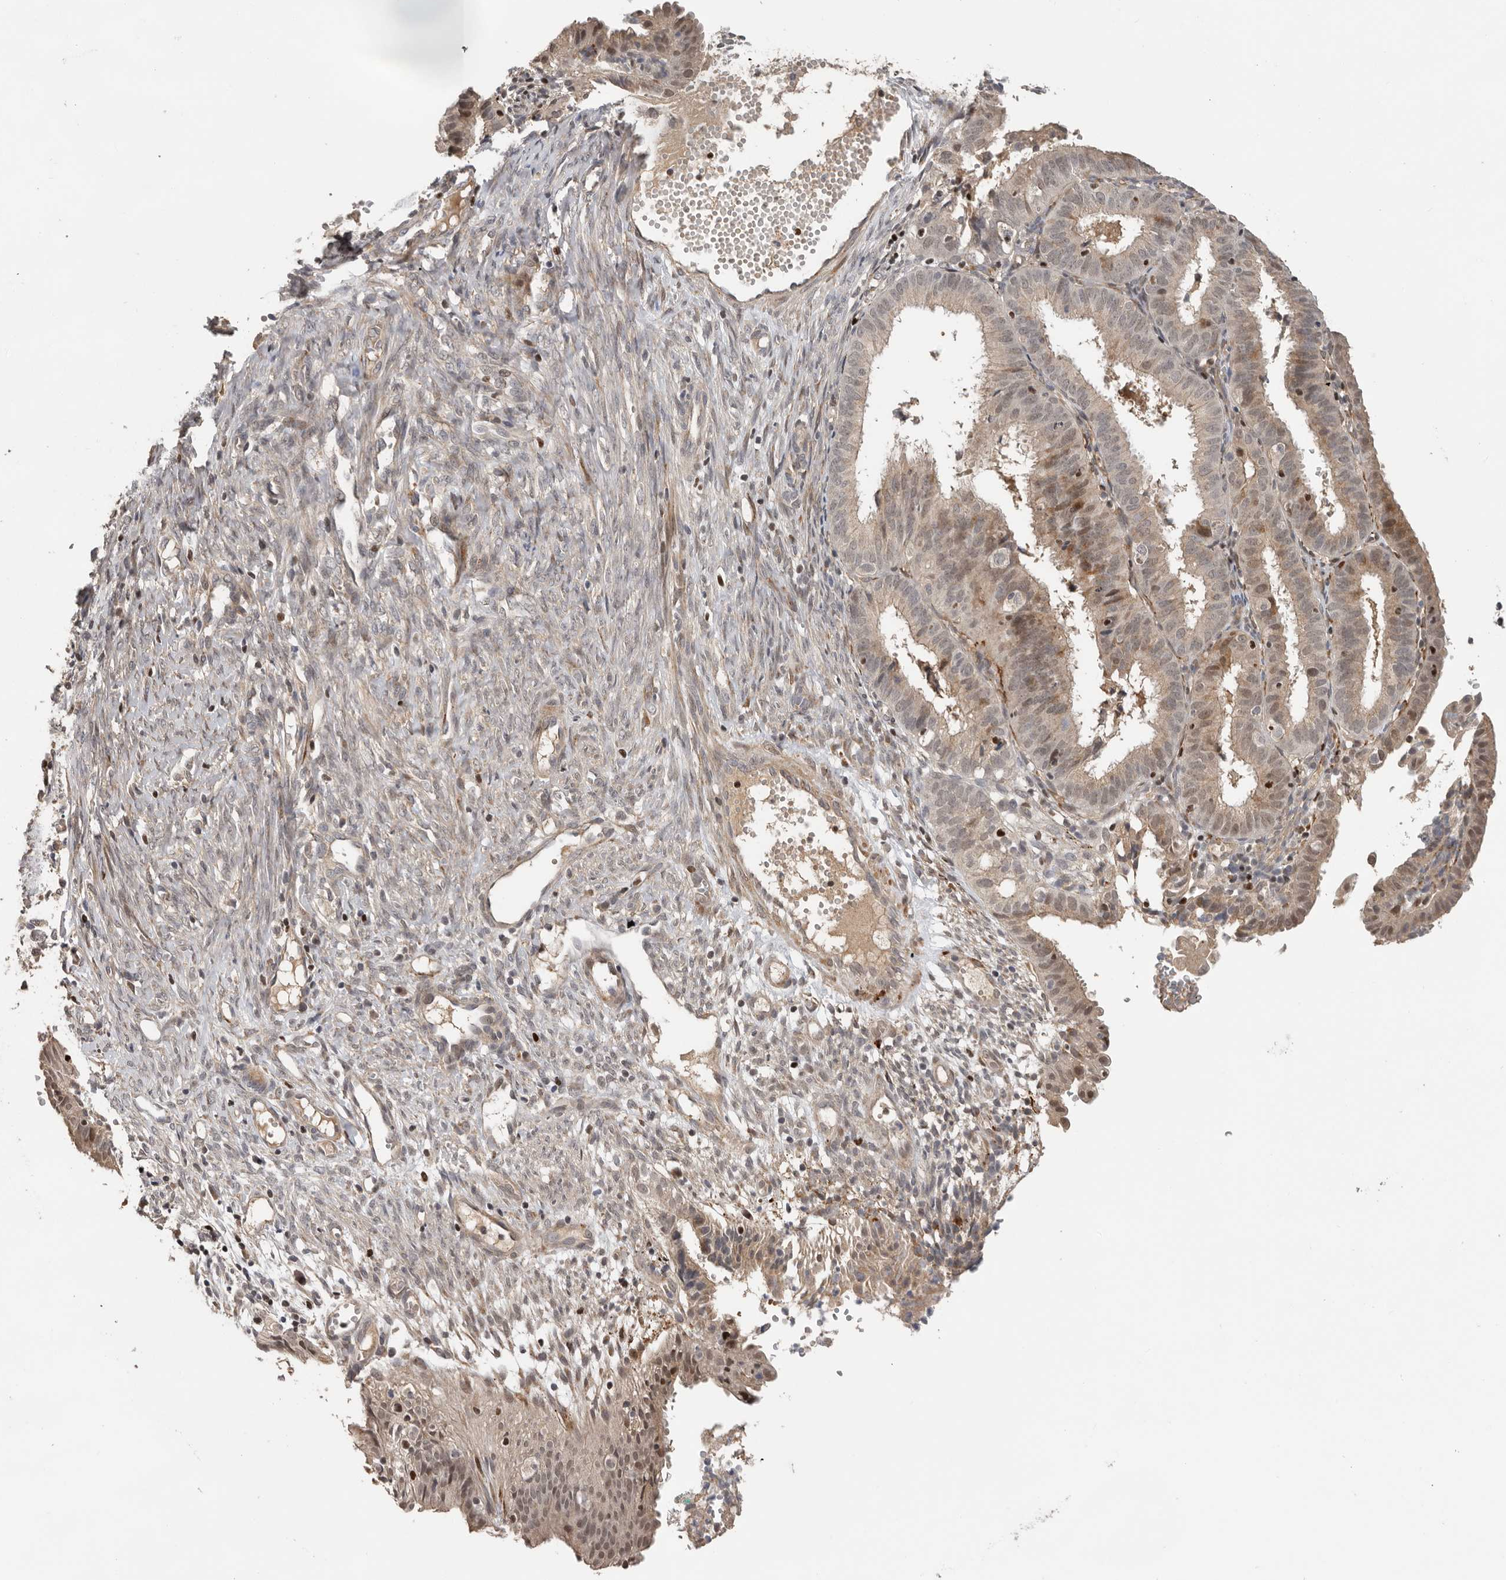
{"staining": {"intensity": "weak", "quantity": ">75%", "location": "nuclear"}, "tissue": "endometrial cancer", "cell_type": "Tumor cells", "image_type": "cancer", "snomed": [{"axis": "morphology", "description": "Adenocarcinoma, NOS"}, {"axis": "topography", "description": "Endometrium"}], "caption": "High-power microscopy captured an IHC image of endometrial adenocarcinoma, revealing weak nuclear staining in about >75% of tumor cells.", "gene": "HENMT1", "patient": {"sex": "female", "age": 51}}